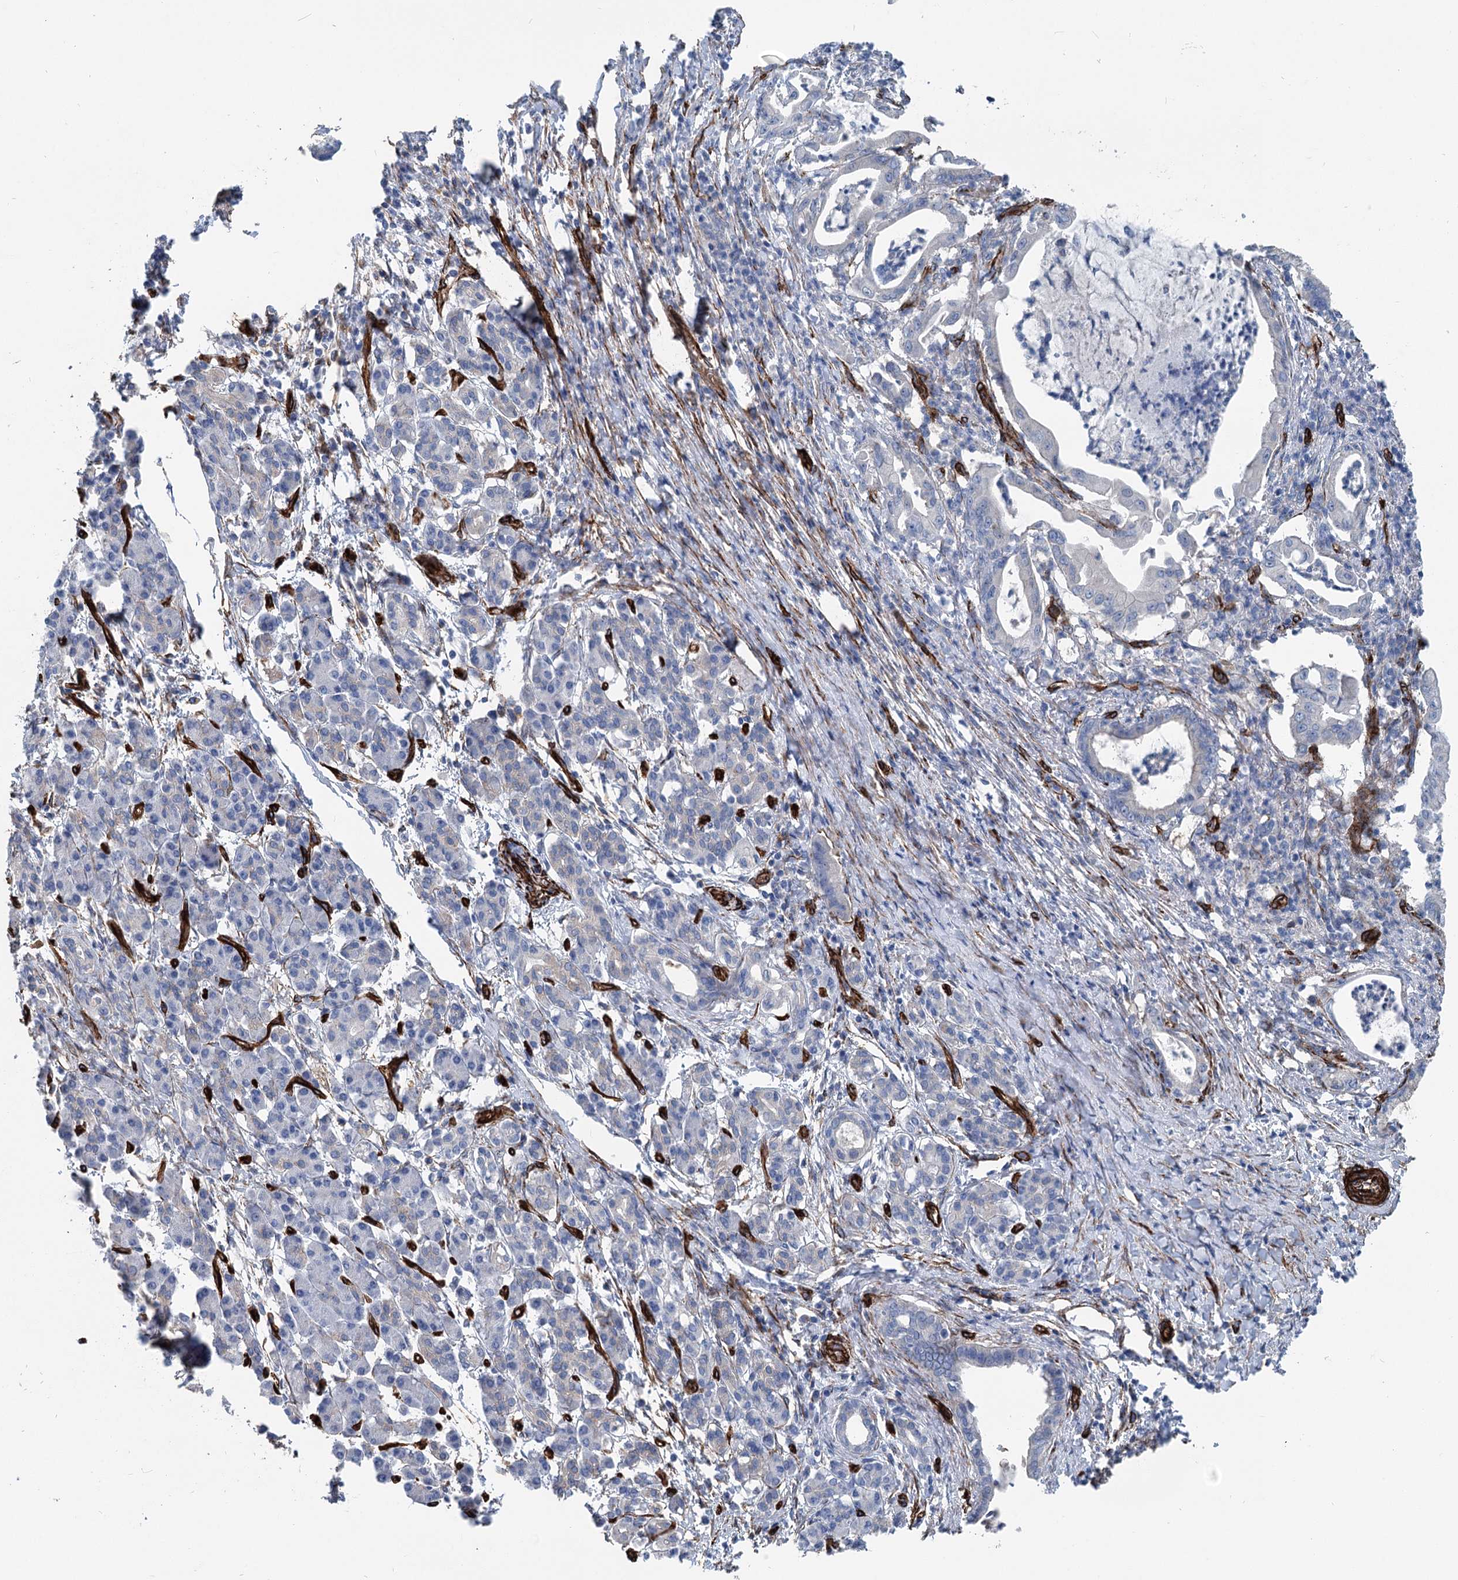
{"staining": {"intensity": "negative", "quantity": "none", "location": "none"}, "tissue": "pancreatic cancer", "cell_type": "Tumor cells", "image_type": "cancer", "snomed": [{"axis": "morphology", "description": "Adenocarcinoma, NOS"}, {"axis": "topography", "description": "Pancreas"}], "caption": "Immunohistochemistry (IHC) micrograph of neoplastic tissue: human pancreatic cancer stained with DAB (3,3'-diaminobenzidine) demonstrates no significant protein positivity in tumor cells. The staining is performed using DAB (3,3'-diaminobenzidine) brown chromogen with nuclei counter-stained in using hematoxylin.", "gene": "IQSEC1", "patient": {"sex": "female", "age": 55}}